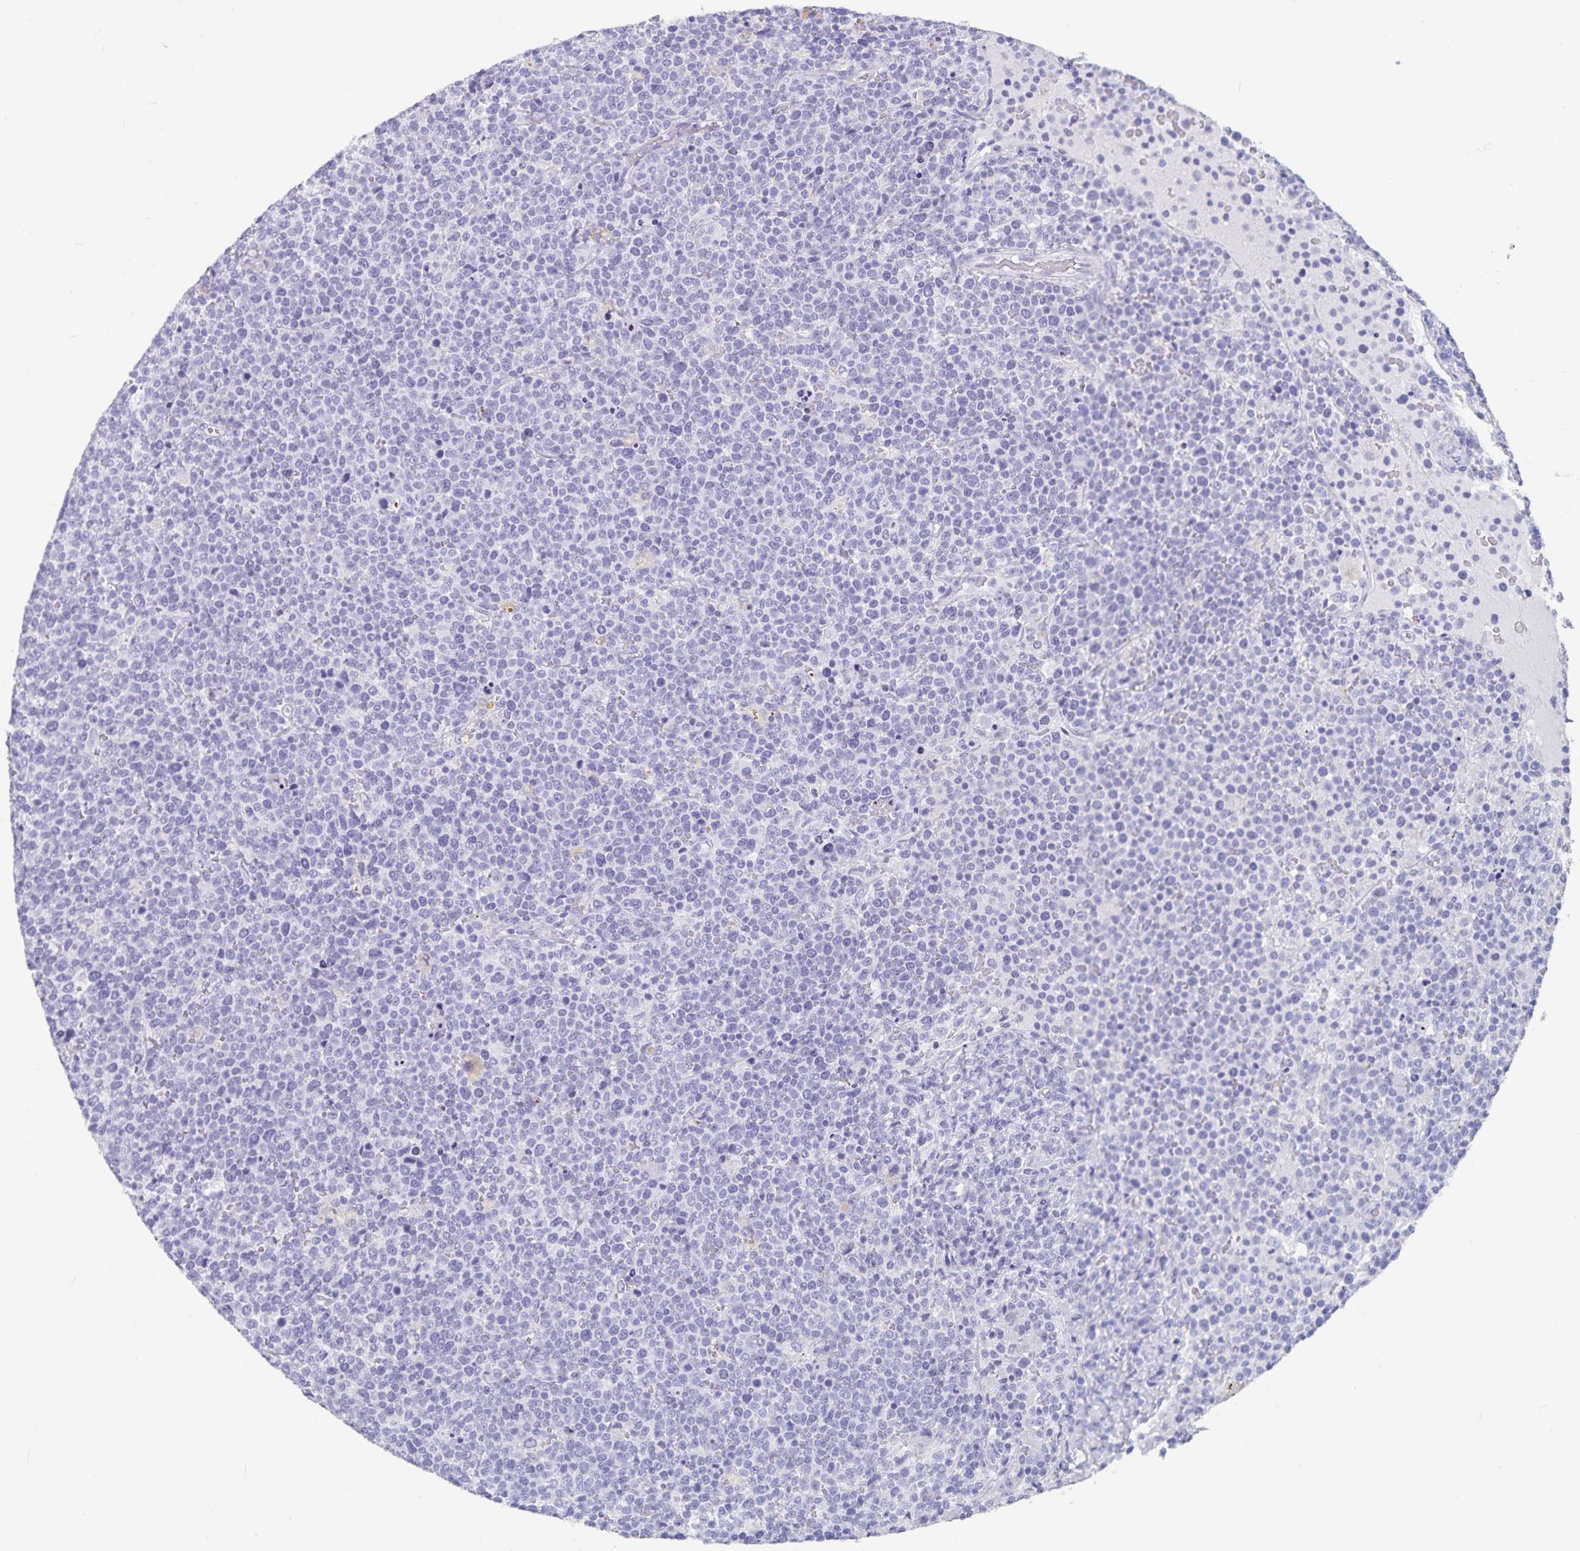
{"staining": {"intensity": "negative", "quantity": "none", "location": "none"}, "tissue": "lymphoma", "cell_type": "Tumor cells", "image_type": "cancer", "snomed": [{"axis": "morphology", "description": "Malignant lymphoma, non-Hodgkin's type, High grade"}, {"axis": "topography", "description": "Lymph node"}], "caption": "Lymphoma was stained to show a protein in brown. There is no significant staining in tumor cells. (DAB immunohistochemistry (IHC) visualized using brightfield microscopy, high magnification).", "gene": "PLAC1", "patient": {"sex": "male", "age": 61}}